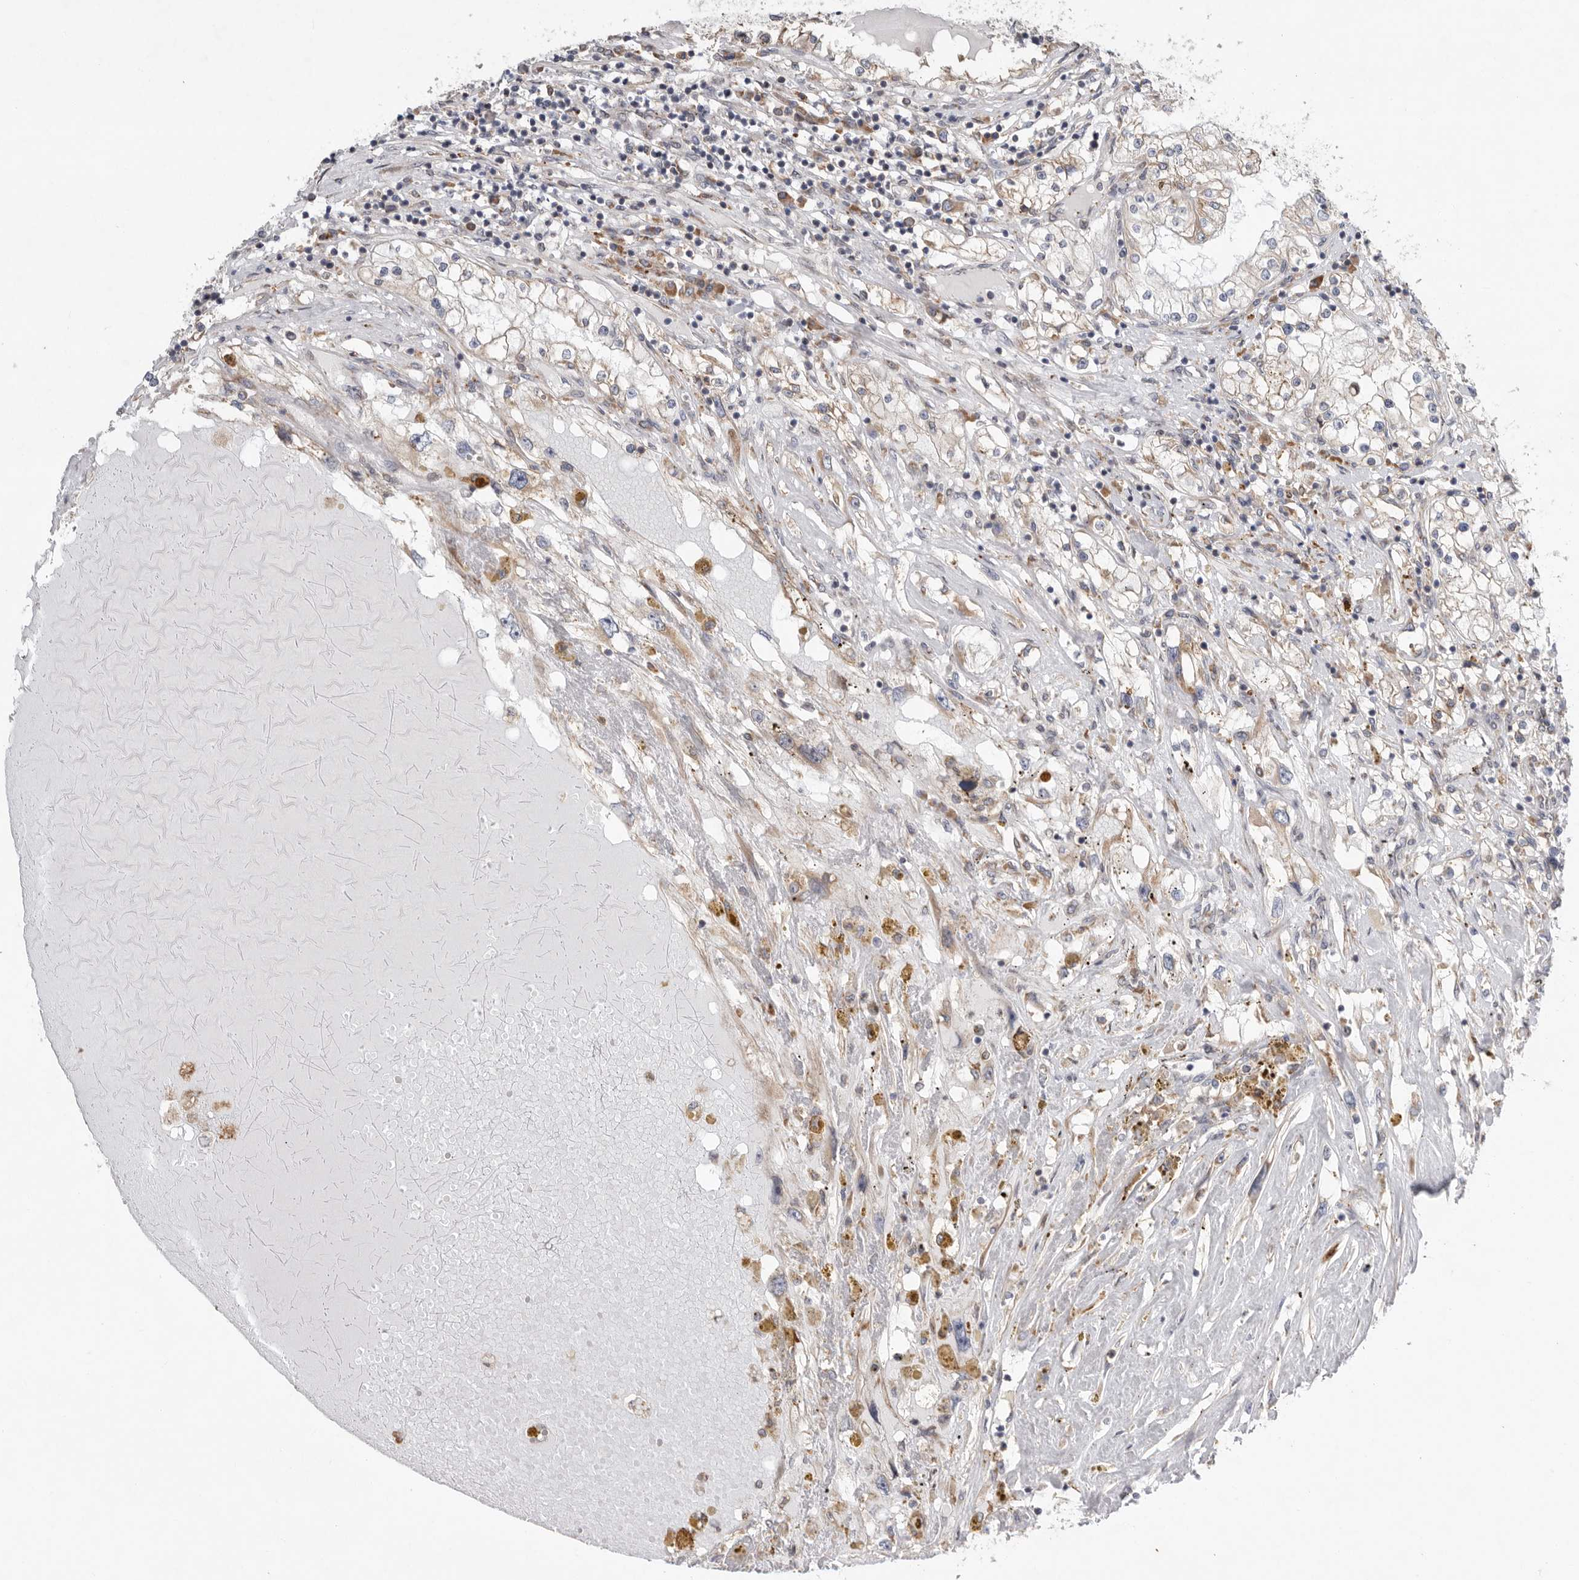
{"staining": {"intensity": "moderate", "quantity": "<25%", "location": "cytoplasmic/membranous"}, "tissue": "renal cancer", "cell_type": "Tumor cells", "image_type": "cancer", "snomed": [{"axis": "morphology", "description": "Adenocarcinoma, NOS"}, {"axis": "topography", "description": "Kidney"}], "caption": "Tumor cells show low levels of moderate cytoplasmic/membranous expression in about <25% of cells in renal adenocarcinoma.", "gene": "GANAB", "patient": {"sex": "male", "age": 68}}